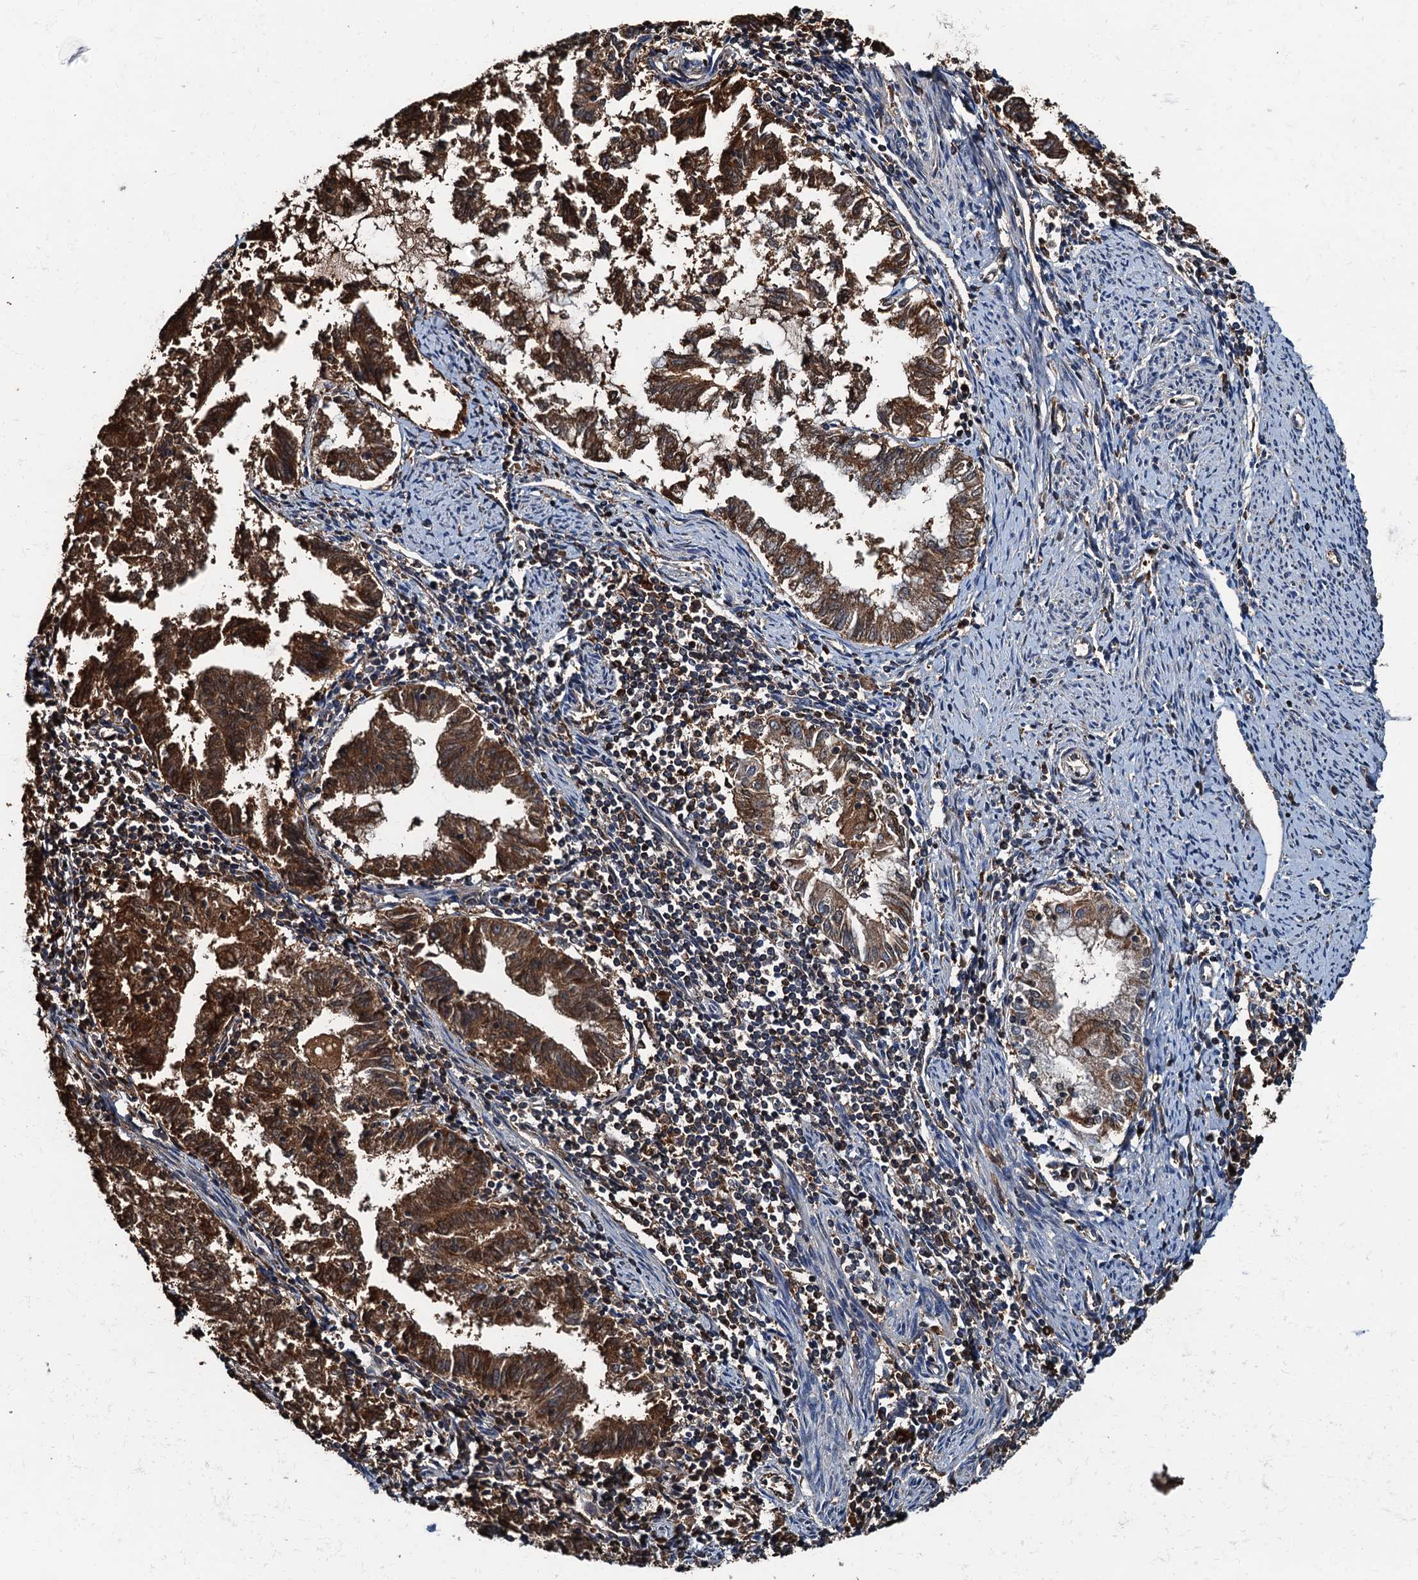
{"staining": {"intensity": "strong", "quantity": ">75%", "location": "cytoplasmic/membranous"}, "tissue": "endometrial cancer", "cell_type": "Tumor cells", "image_type": "cancer", "snomed": [{"axis": "morphology", "description": "Adenocarcinoma, NOS"}, {"axis": "topography", "description": "Endometrium"}], "caption": "Immunohistochemical staining of adenocarcinoma (endometrial) shows strong cytoplasmic/membranous protein expression in about >75% of tumor cells.", "gene": "USP6NL", "patient": {"sex": "female", "age": 79}}